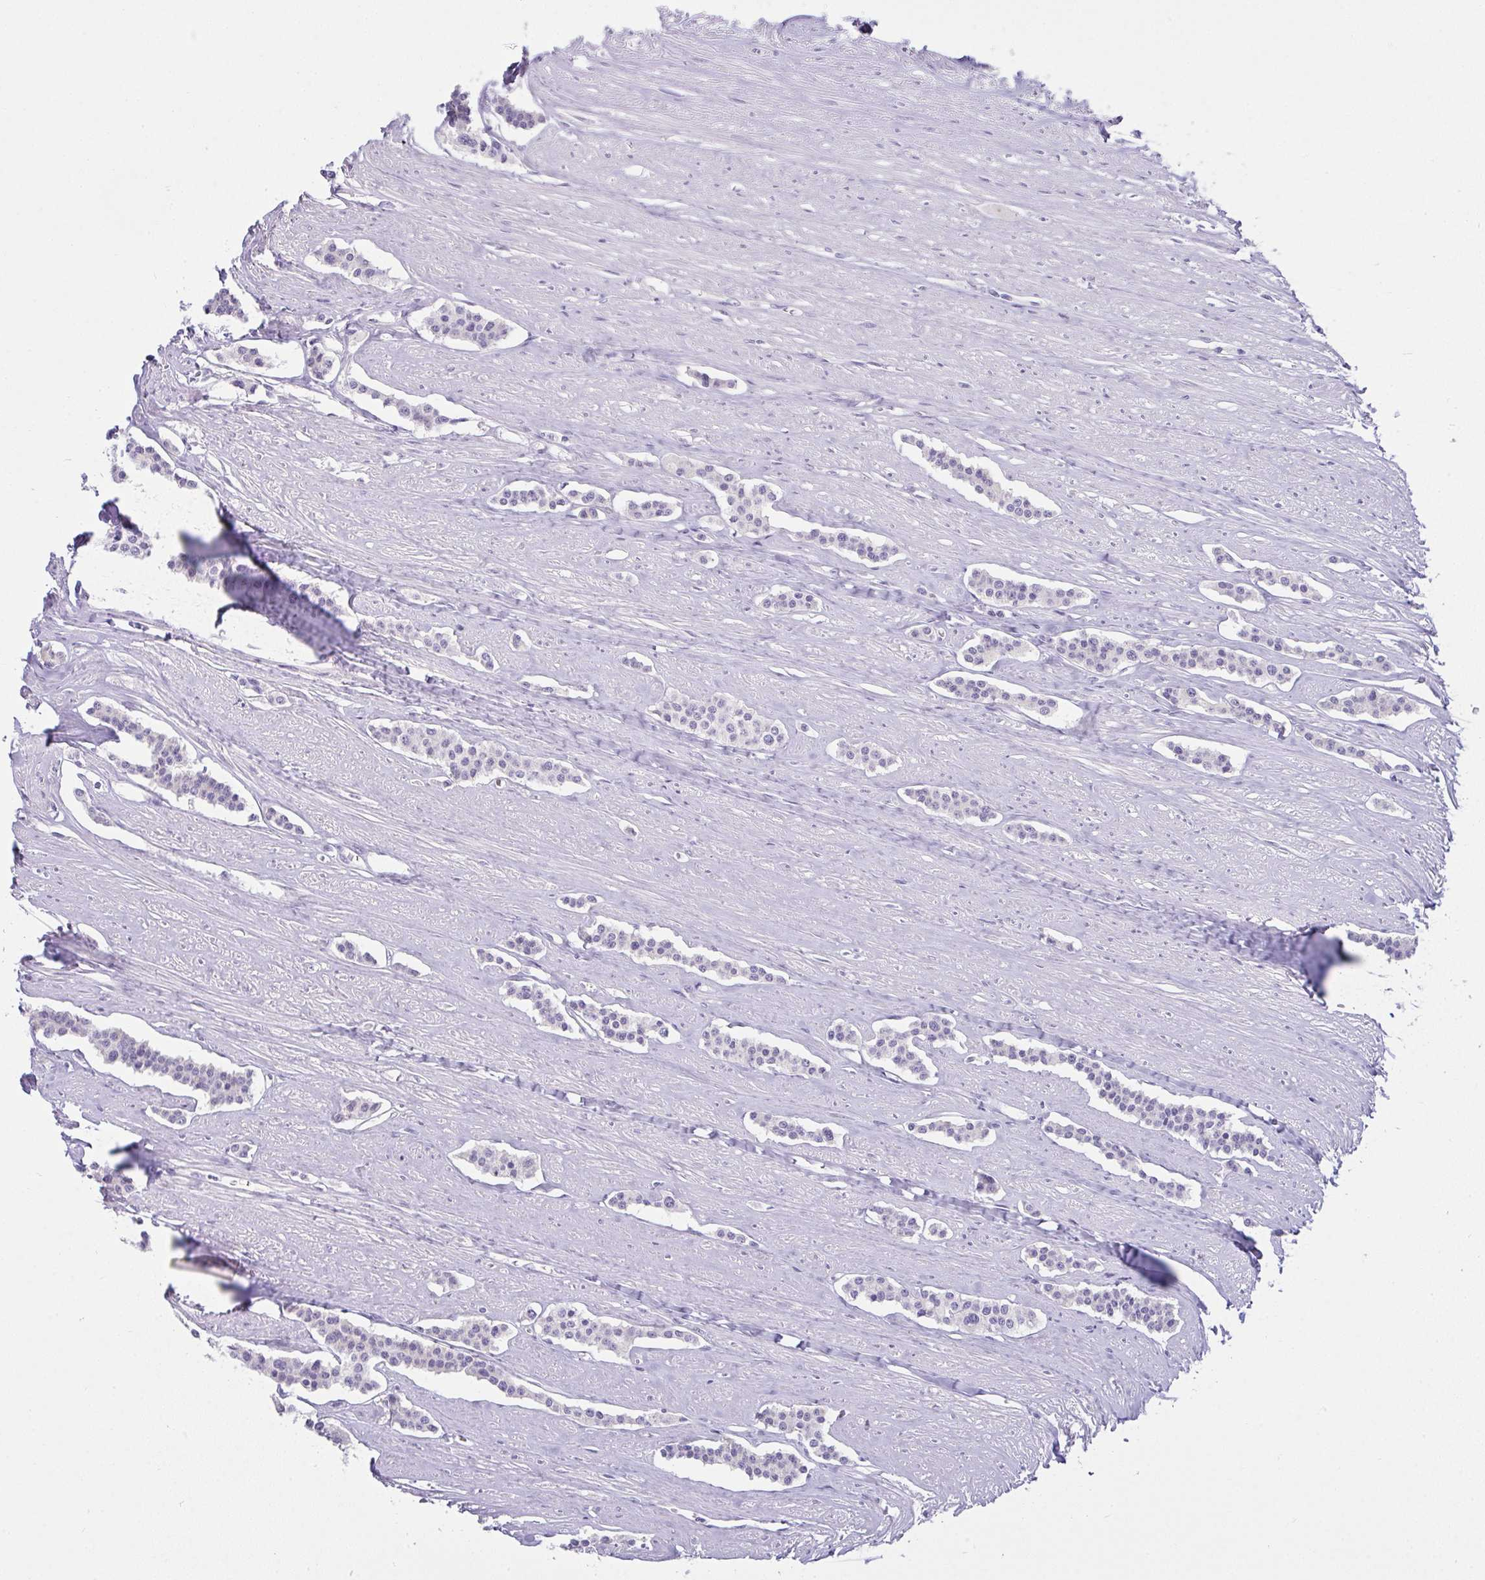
{"staining": {"intensity": "negative", "quantity": "none", "location": "none"}, "tissue": "carcinoid", "cell_type": "Tumor cells", "image_type": "cancer", "snomed": [{"axis": "morphology", "description": "Carcinoid, malignant, NOS"}, {"axis": "topography", "description": "Small intestine"}], "caption": "This is an immunohistochemistry photomicrograph of malignant carcinoid. There is no positivity in tumor cells.", "gene": "COX7B", "patient": {"sex": "male", "age": 60}}